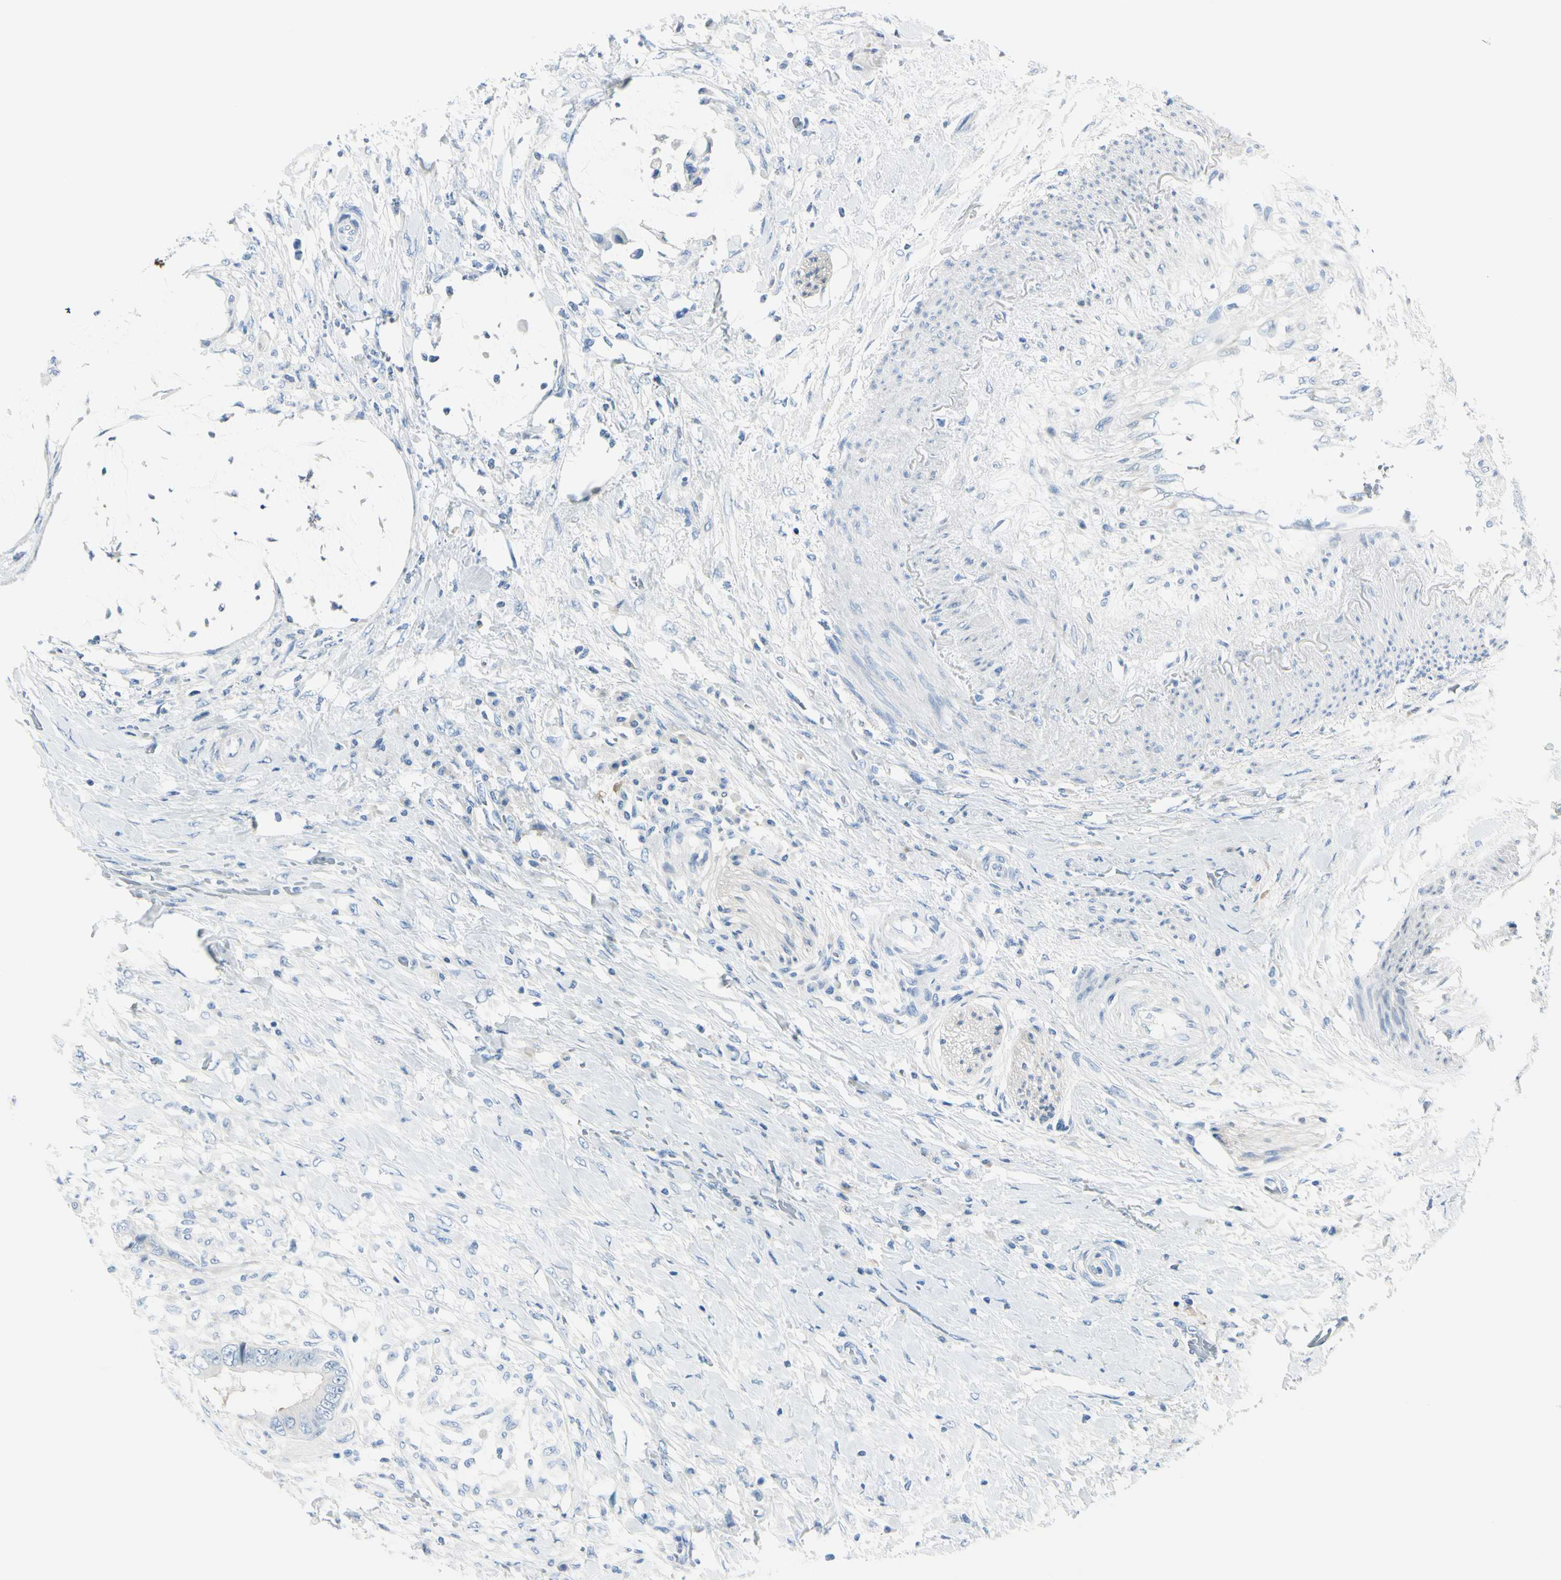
{"staining": {"intensity": "negative", "quantity": "none", "location": "none"}, "tissue": "colorectal cancer", "cell_type": "Tumor cells", "image_type": "cancer", "snomed": [{"axis": "morphology", "description": "Adenocarcinoma, NOS"}, {"axis": "topography", "description": "Rectum"}], "caption": "Micrograph shows no protein staining in tumor cells of colorectal cancer (adenocarcinoma) tissue.", "gene": "PEBP1", "patient": {"sex": "female", "age": 77}}